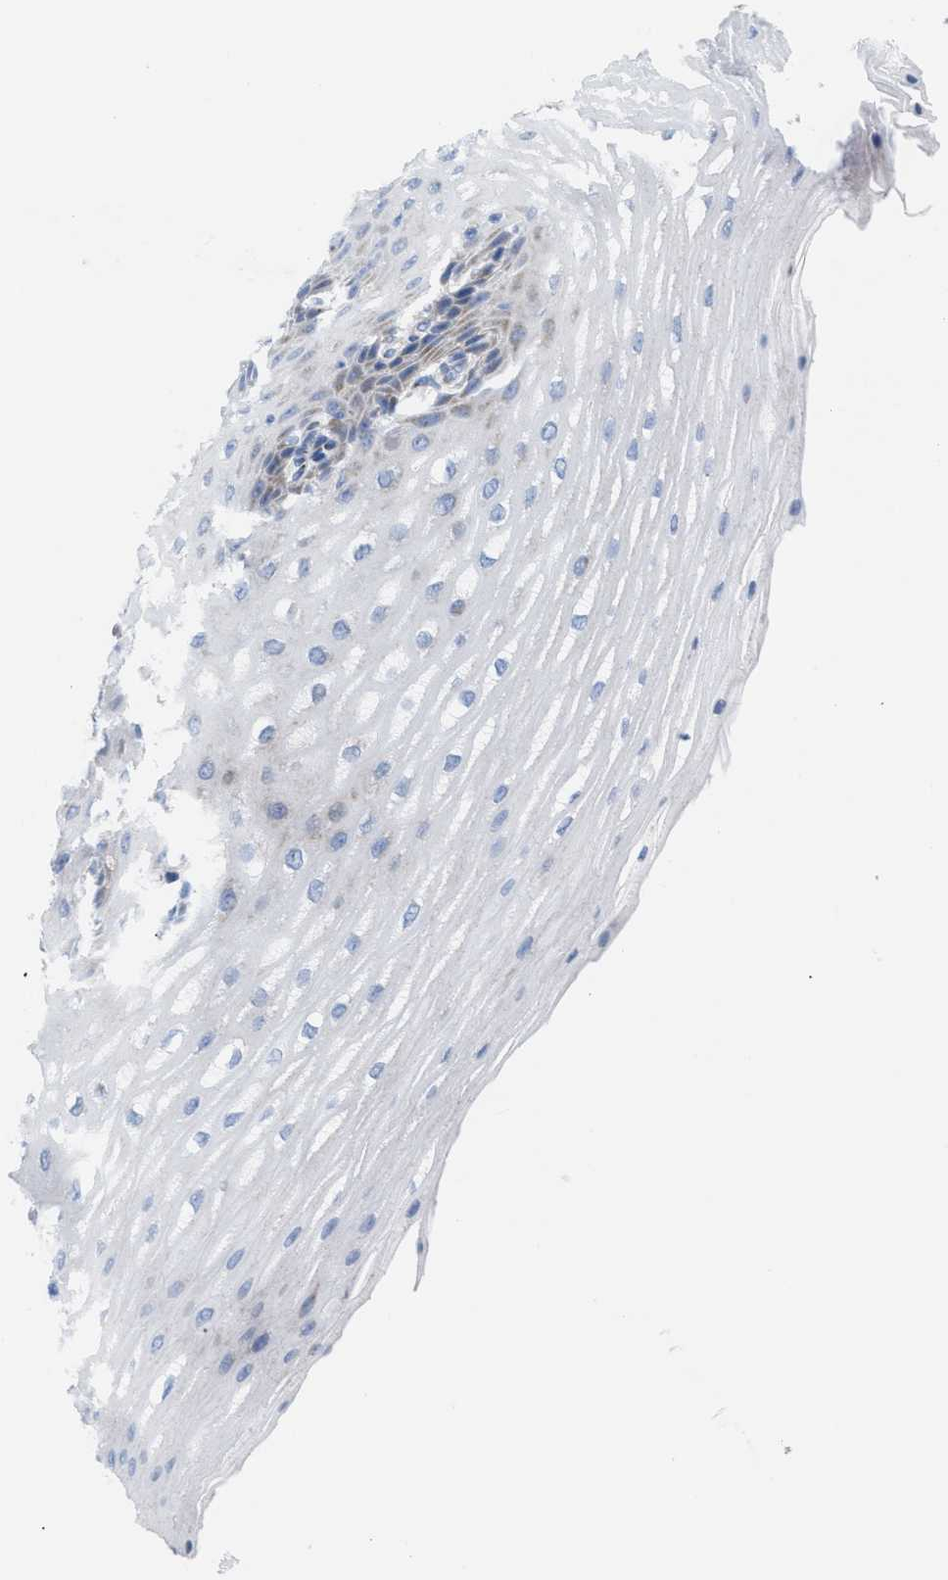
{"staining": {"intensity": "moderate", "quantity": "<25%", "location": "cytoplasmic/membranous"}, "tissue": "esophagus", "cell_type": "Squamous epithelial cells", "image_type": "normal", "snomed": [{"axis": "morphology", "description": "Normal tissue, NOS"}, {"axis": "topography", "description": "Esophagus"}], "caption": "DAB (3,3'-diaminobenzidine) immunohistochemical staining of normal esophagus displays moderate cytoplasmic/membranous protein staining in about <25% of squamous epithelial cells.", "gene": "TMEM17", "patient": {"sex": "male", "age": 54}}